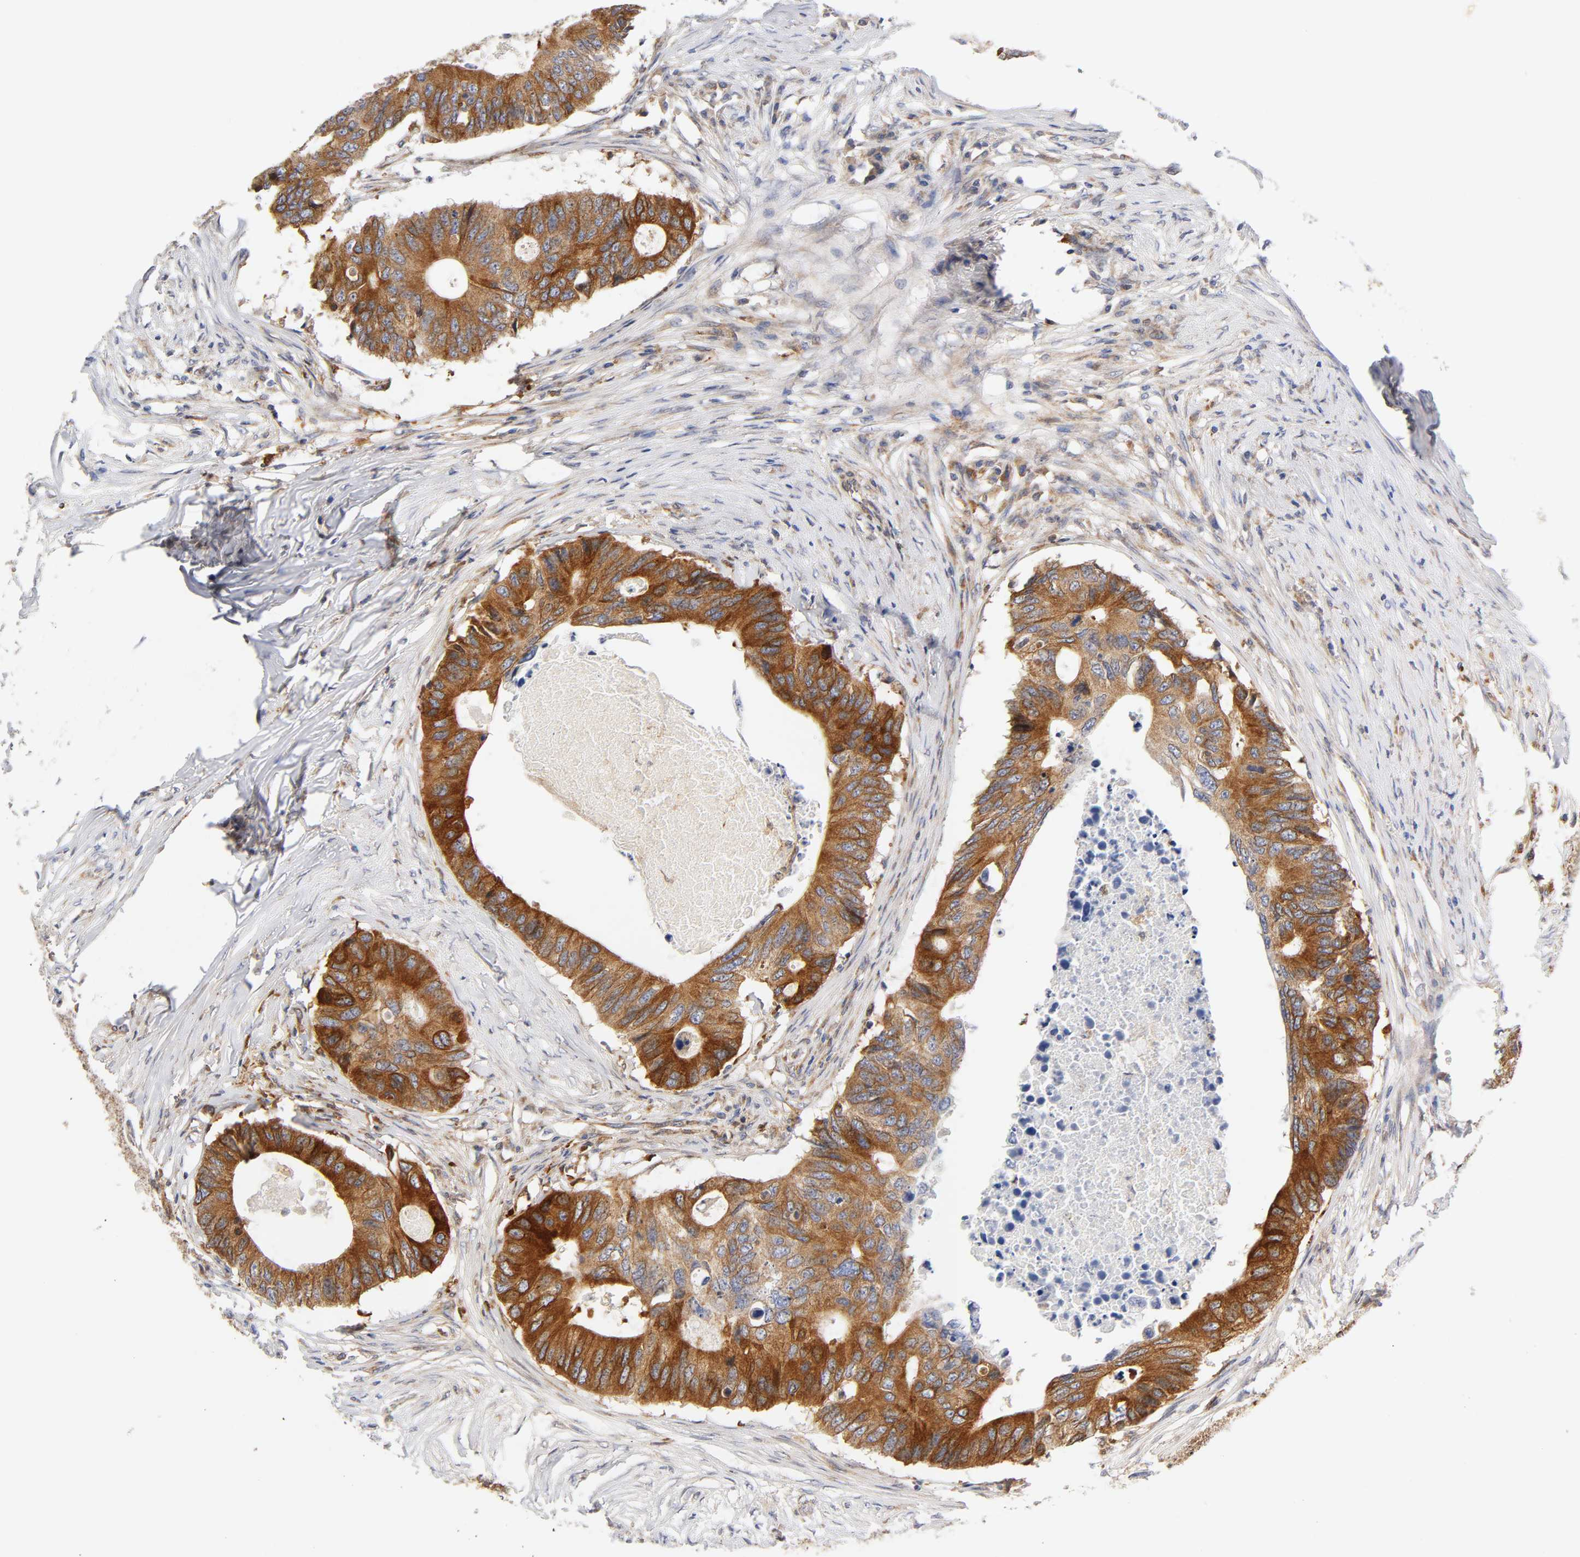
{"staining": {"intensity": "strong", "quantity": ">75%", "location": "cytoplasmic/membranous"}, "tissue": "colorectal cancer", "cell_type": "Tumor cells", "image_type": "cancer", "snomed": [{"axis": "morphology", "description": "Adenocarcinoma, NOS"}, {"axis": "topography", "description": "Colon"}], "caption": "Adenocarcinoma (colorectal) stained with immunohistochemistry (IHC) exhibits strong cytoplasmic/membranous staining in approximately >75% of tumor cells. The staining was performed using DAB, with brown indicating positive protein expression. Nuclei are stained blue with hematoxylin.", "gene": "POR", "patient": {"sex": "male", "age": 71}}